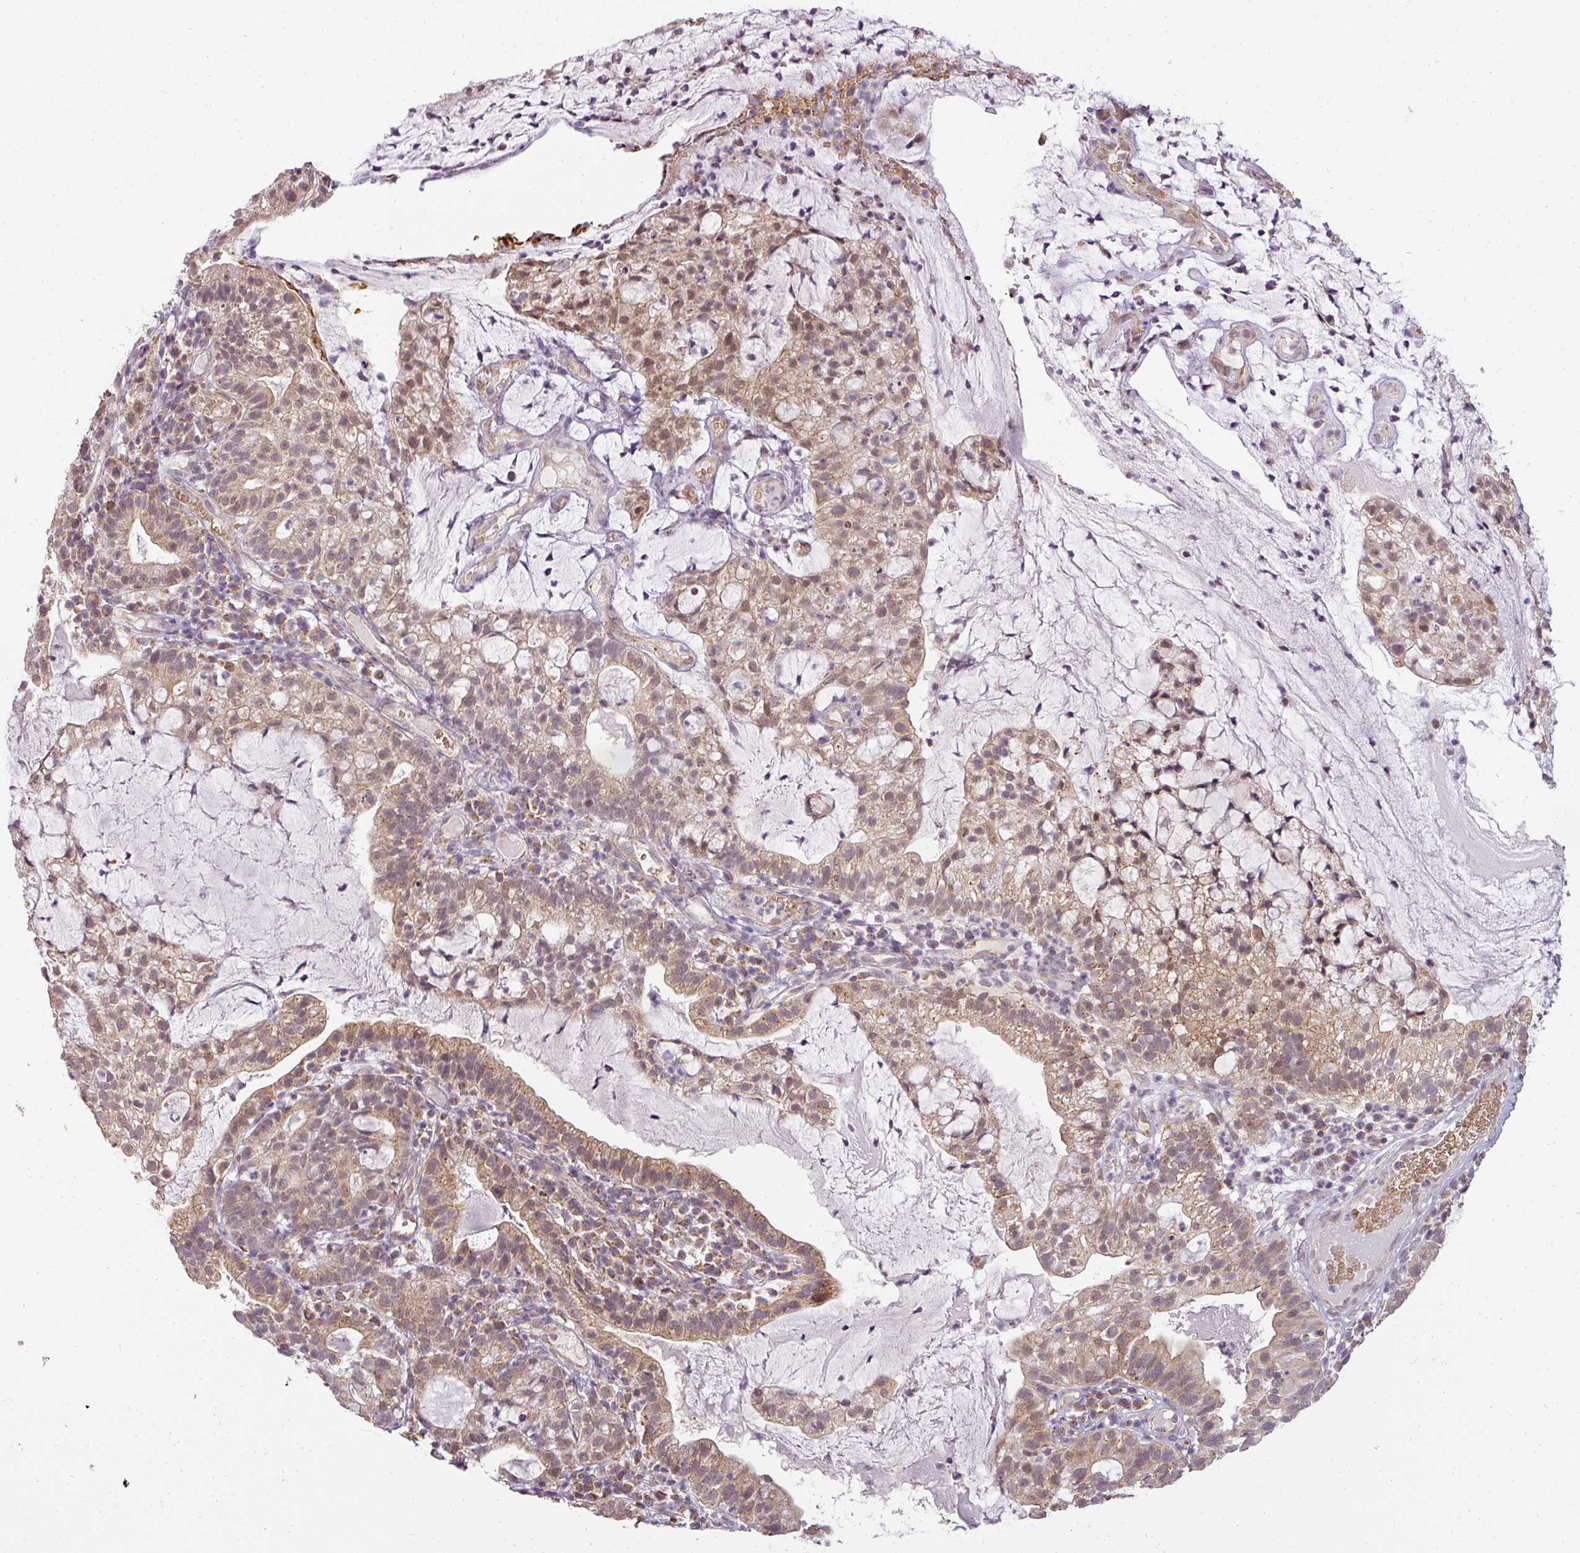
{"staining": {"intensity": "moderate", "quantity": ">75%", "location": "cytoplasmic/membranous"}, "tissue": "cervical cancer", "cell_type": "Tumor cells", "image_type": "cancer", "snomed": [{"axis": "morphology", "description": "Adenocarcinoma, NOS"}, {"axis": "topography", "description": "Cervix"}], "caption": "Cervical cancer tissue reveals moderate cytoplasmic/membranous staining in approximately >75% of tumor cells, visualized by immunohistochemistry.", "gene": "MYOM2", "patient": {"sex": "female", "age": 41}}